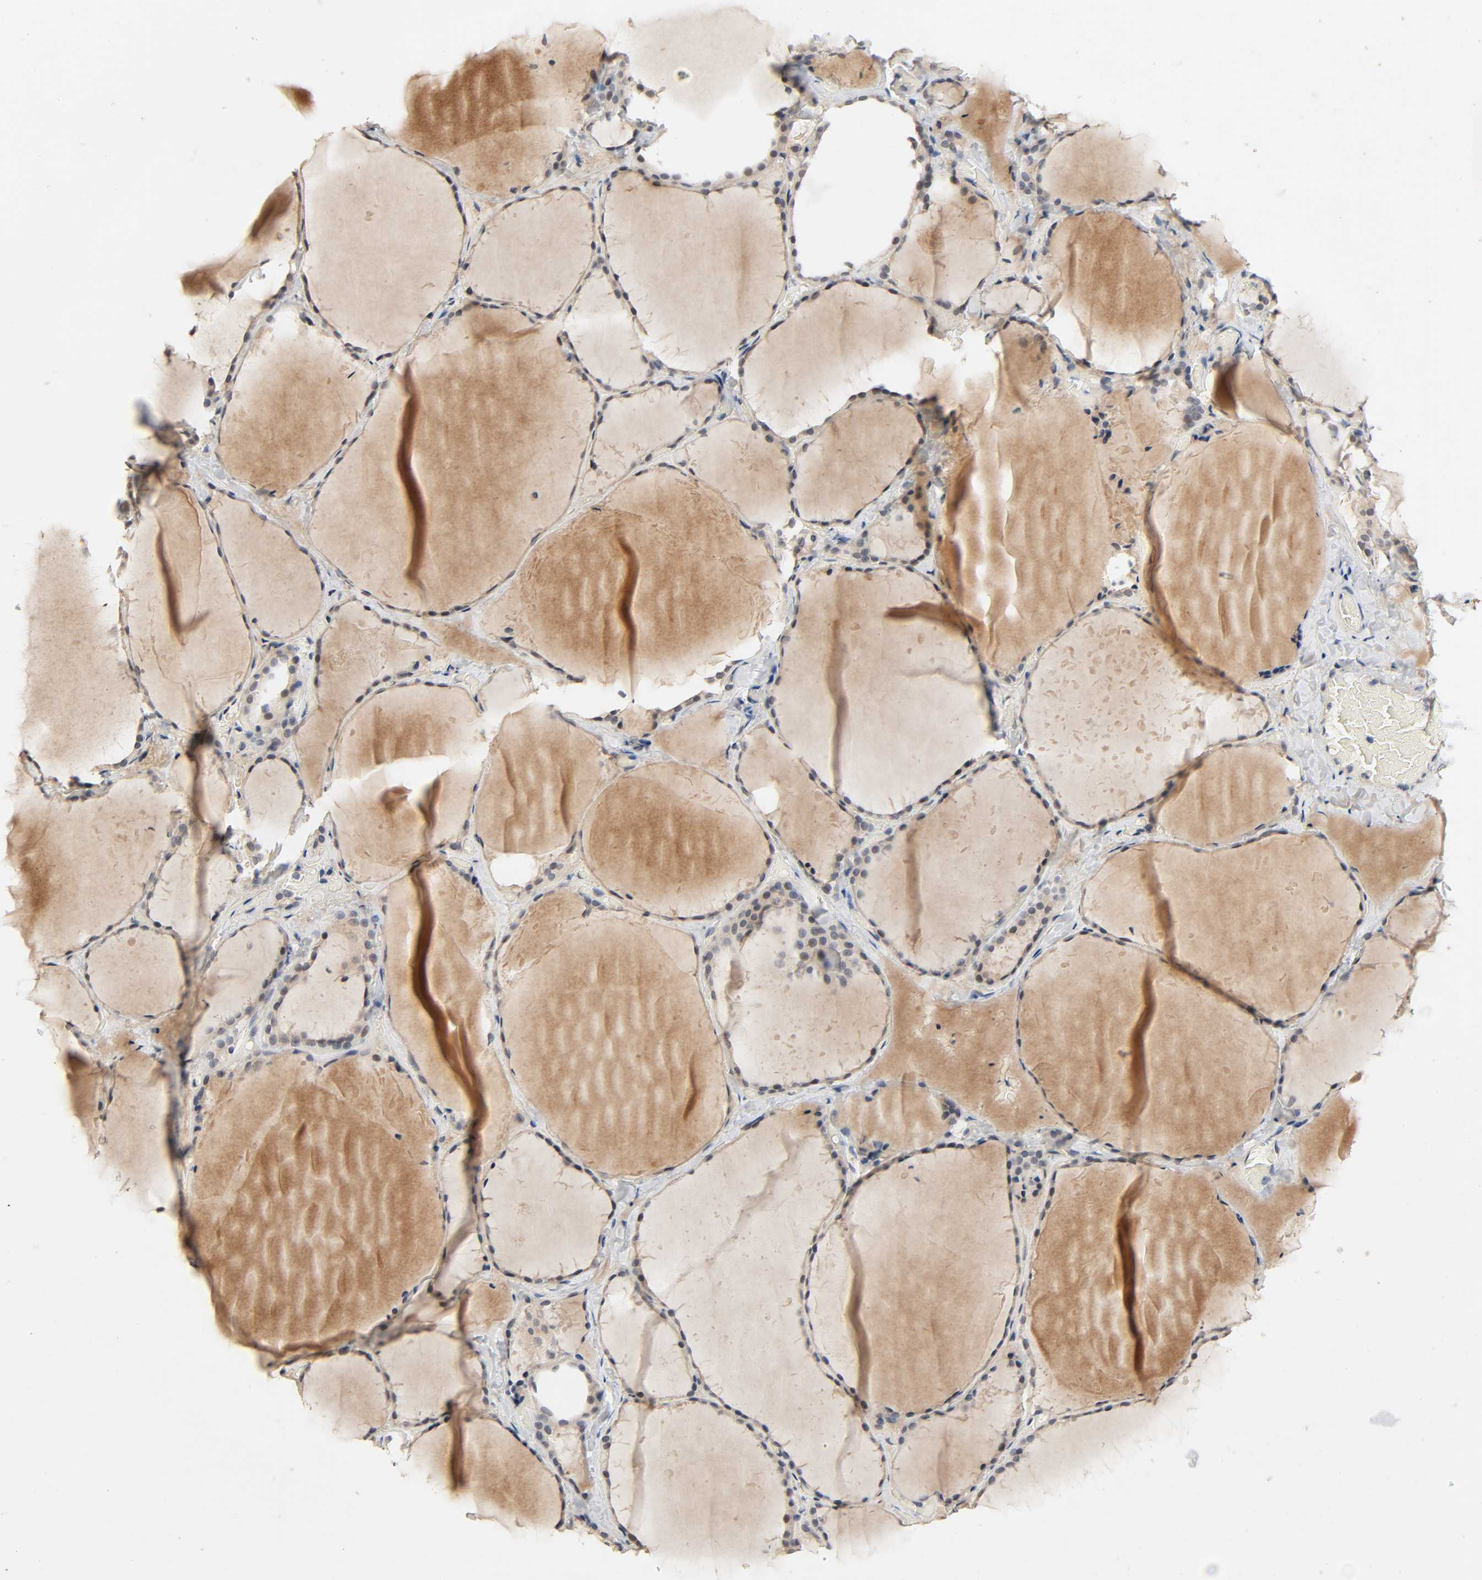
{"staining": {"intensity": "weak", "quantity": "25%-75%", "location": "cytoplasmic/membranous"}, "tissue": "thyroid gland", "cell_type": "Glandular cells", "image_type": "normal", "snomed": [{"axis": "morphology", "description": "Normal tissue, NOS"}, {"axis": "topography", "description": "Thyroid gland"}], "caption": "A histopathology image of human thyroid gland stained for a protein displays weak cytoplasmic/membranous brown staining in glandular cells. The staining is performed using DAB (3,3'-diaminobenzidine) brown chromogen to label protein expression. The nuclei are counter-stained blue using hematoxylin.", "gene": "MAGEA8", "patient": {"sex": "female", "age": 22}}